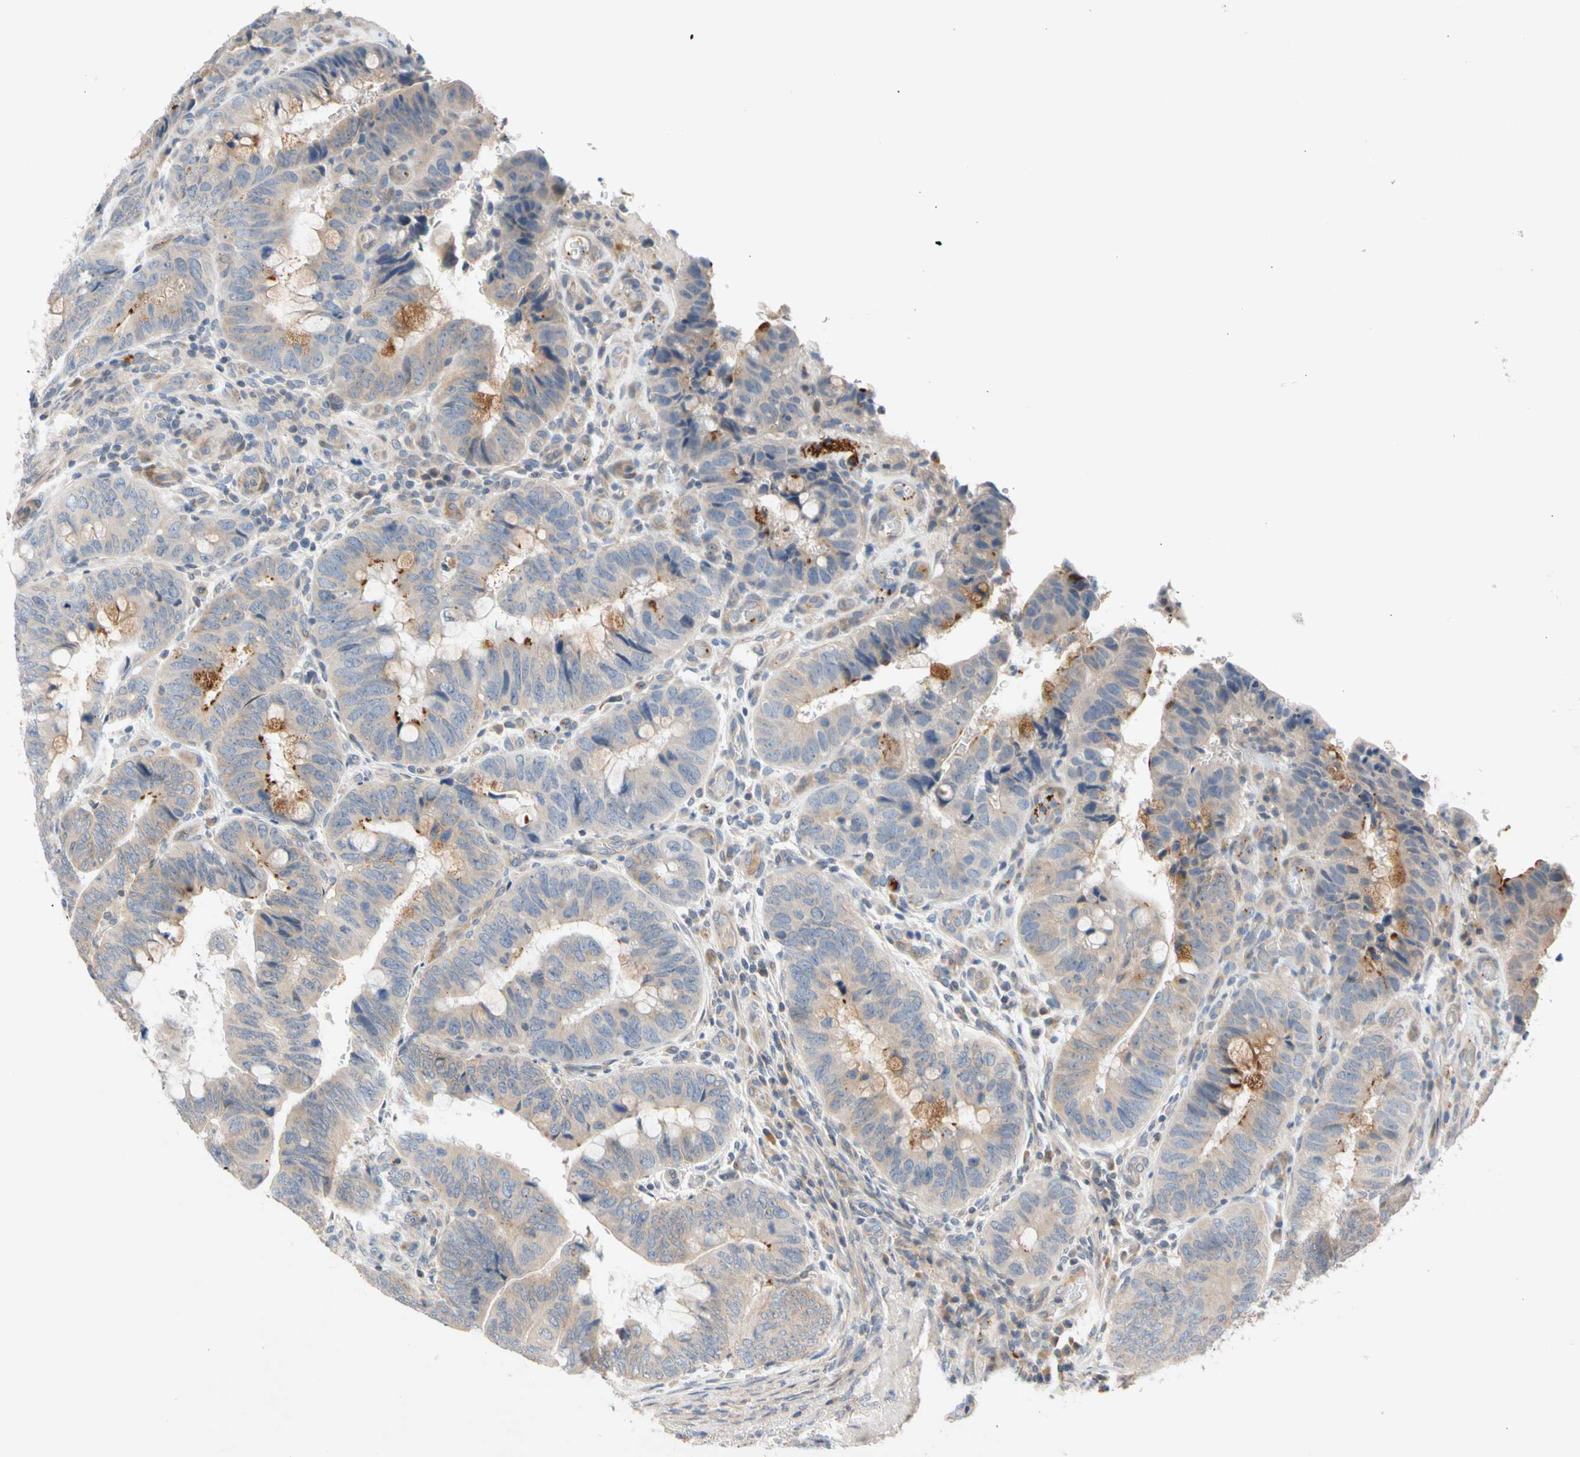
{"staining": {"intensity": "moderate", "quantity": "<25%", "location": "cytoplasmic/membranous"}, "tissue": "colorectal cancer", "cell_type": "Tumor cells", "image_type": "cancer", "snomed": [{"axis": "morphology", "description": "Normal tissue, NOS"}, {"axis": "morphology", "description": "Adenocarcinoma, NOS"}, {"axis": "topography", "description": "Rectum"}, {"axis": "topography", "description": "Peripheral nerve tissue"}], "caption": "The histopathology image reveals staining of colorectal cancer, revealing moderate cytoplasmic/membranous protein positivity (brown color) within tumor cells. (DAB (3,3'-diaminobenzidine) = brown stain, brightfield microscopy at high magnification).", "gene": "CNST", "patient": {"sex": "male", "age": 92}}